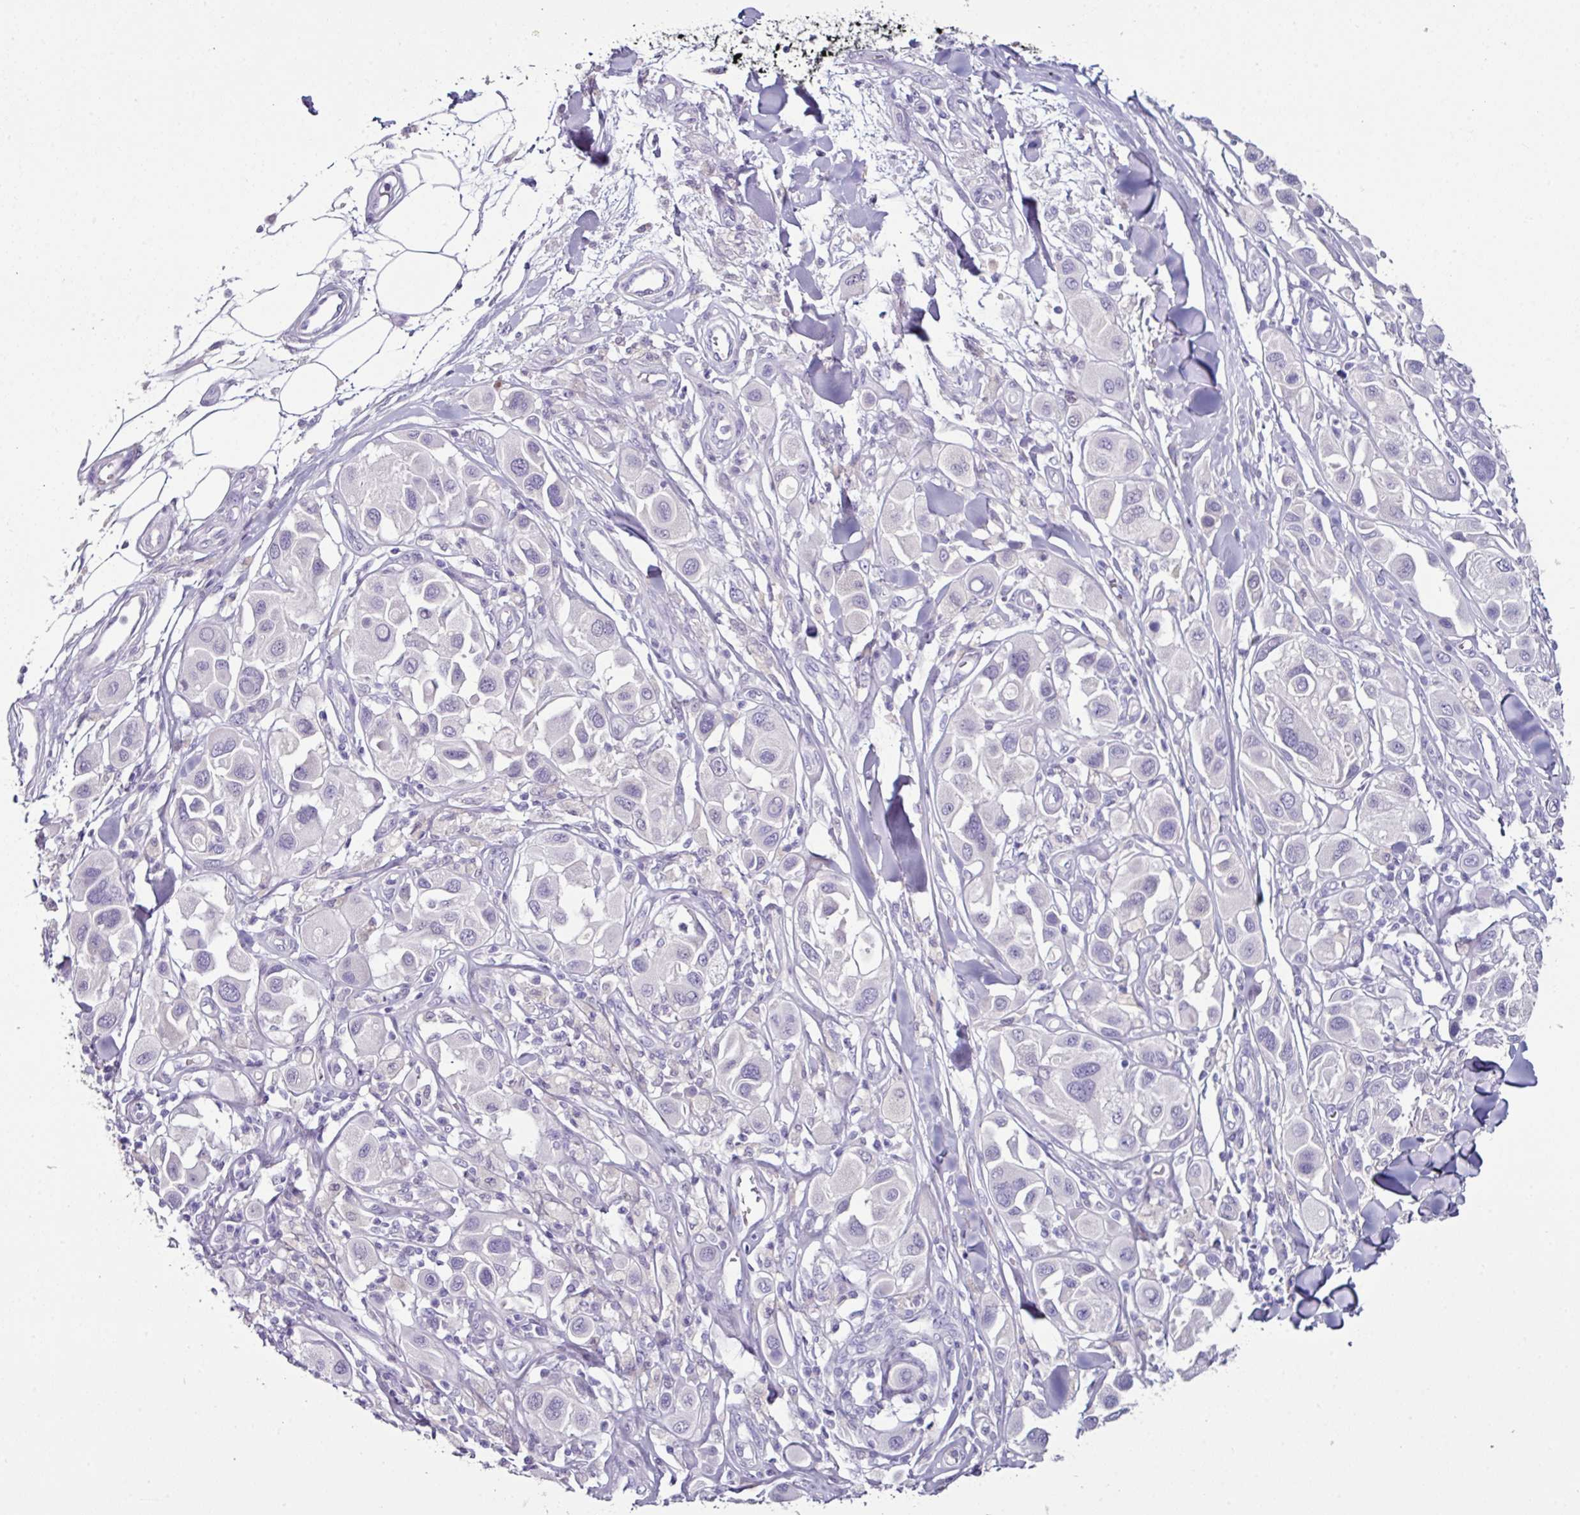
{"staining": {"intensity": "negative", "quantity": "none", "location": "none"}, "tissue": "melanoma", "cell_type": "Tumor cells", "image_type": "cancer", "snomed": [{"axis": "morphology", "description": "Malignant melanoma, Metastatic site"}, {"axis": "topography", "description": "Skin"}], "caption": "Immunohistochemistry (IHC) image of melanoma stained for a protein (brown), which reveals no expression in tumor cells.", "gene": "GLP2R", "patient": {"sex": "male", "age": 41}}